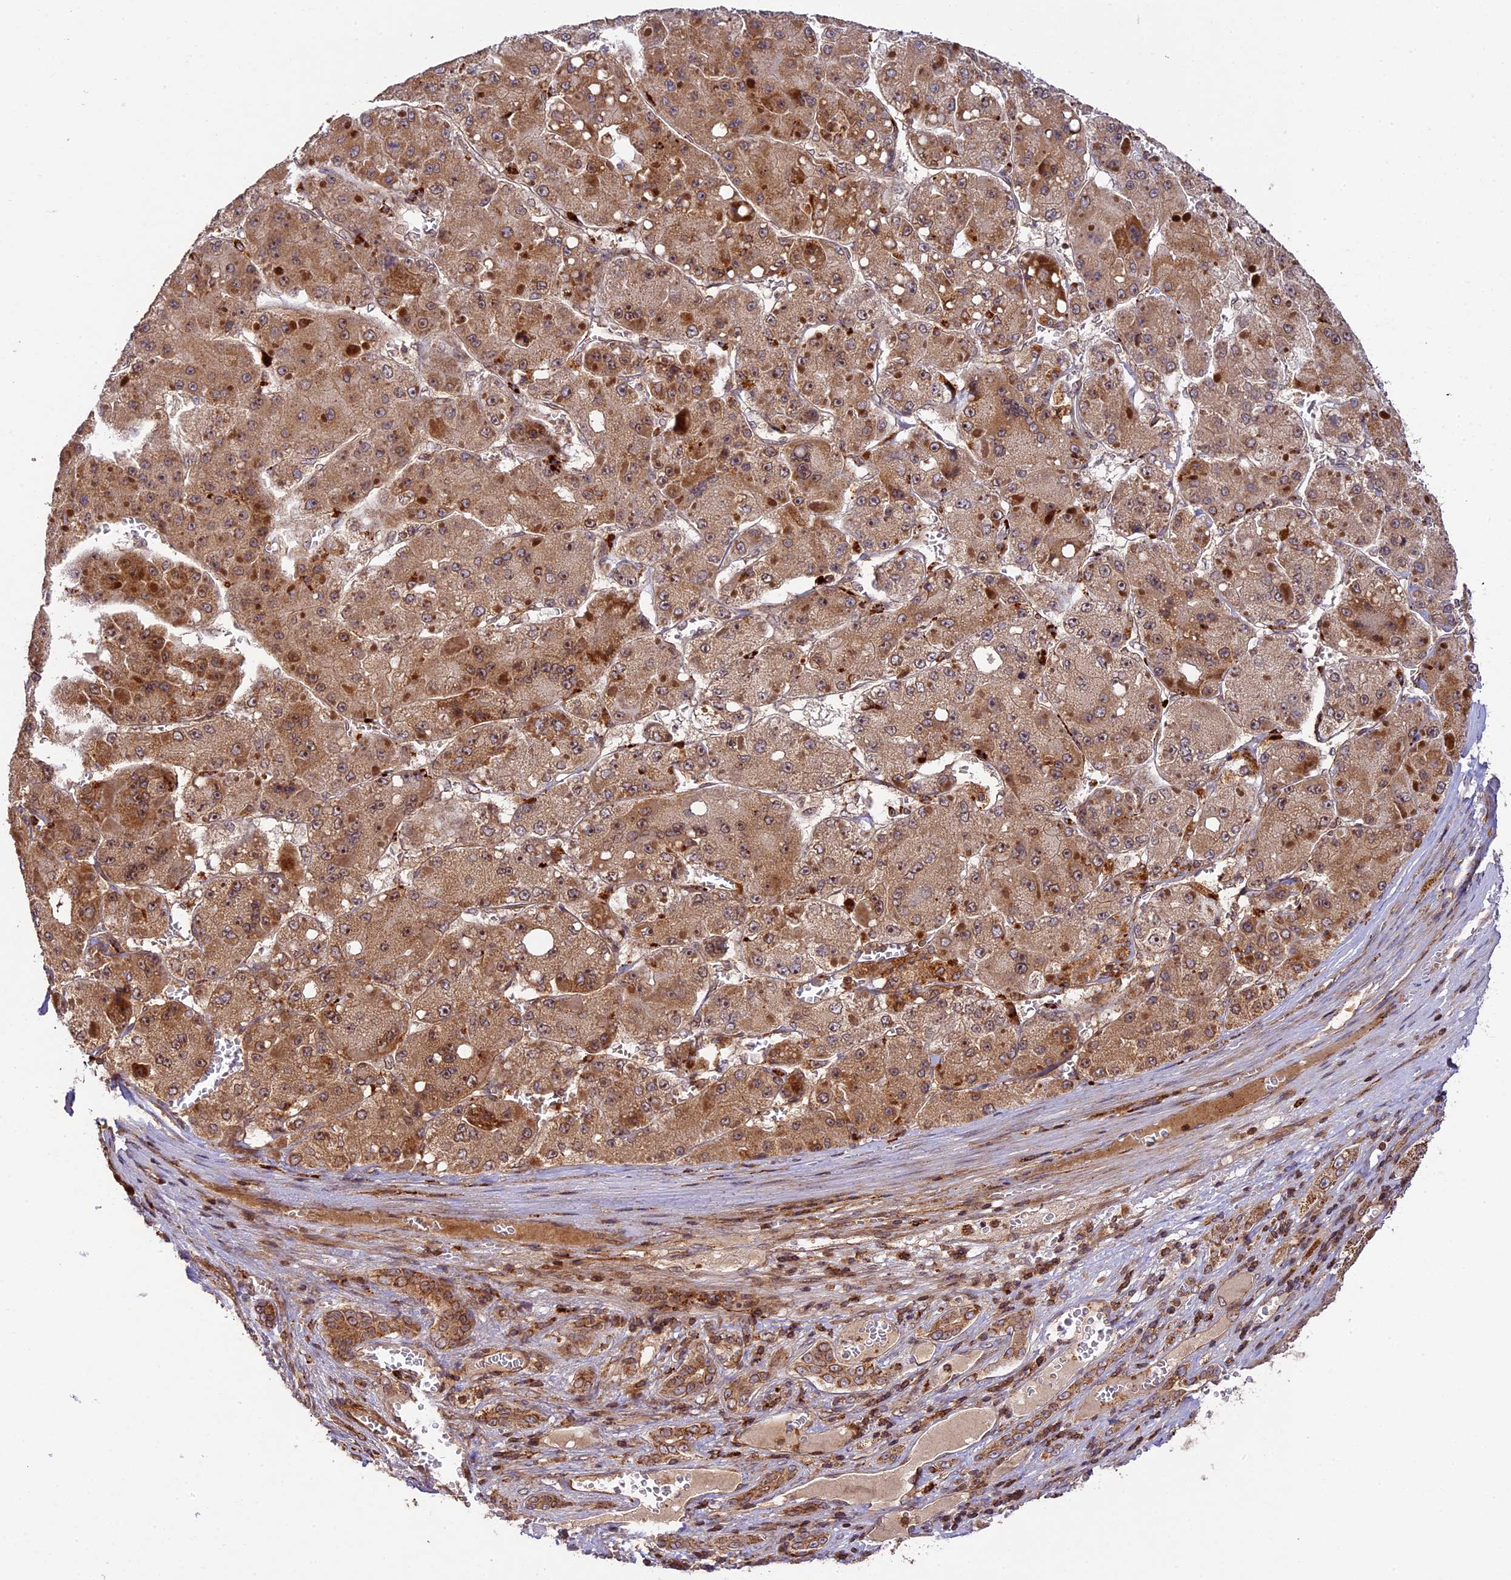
{"staining": {"intensity": "moderate", "quantity": ">75%", "location": "cytoplasmic/membranous,nuclear"}, "tissue": "liver cancer", "cell_type": "Tumor cells", "image_type": "cancer", "snomed": [{"axis": "morphology", "description": "Carcinoma, Hepatocellular, NOS"}, {"axis": "topography", "description": "Liver"}], "caption": "A brown stain shows moderate cytoplasmic/membranous and nuclear positivity of a protein in liver cancer tumor cells. Nuclei are stained in blue.", "gene": "DGKH", "patient": {"sex": "female", "age": 73}}